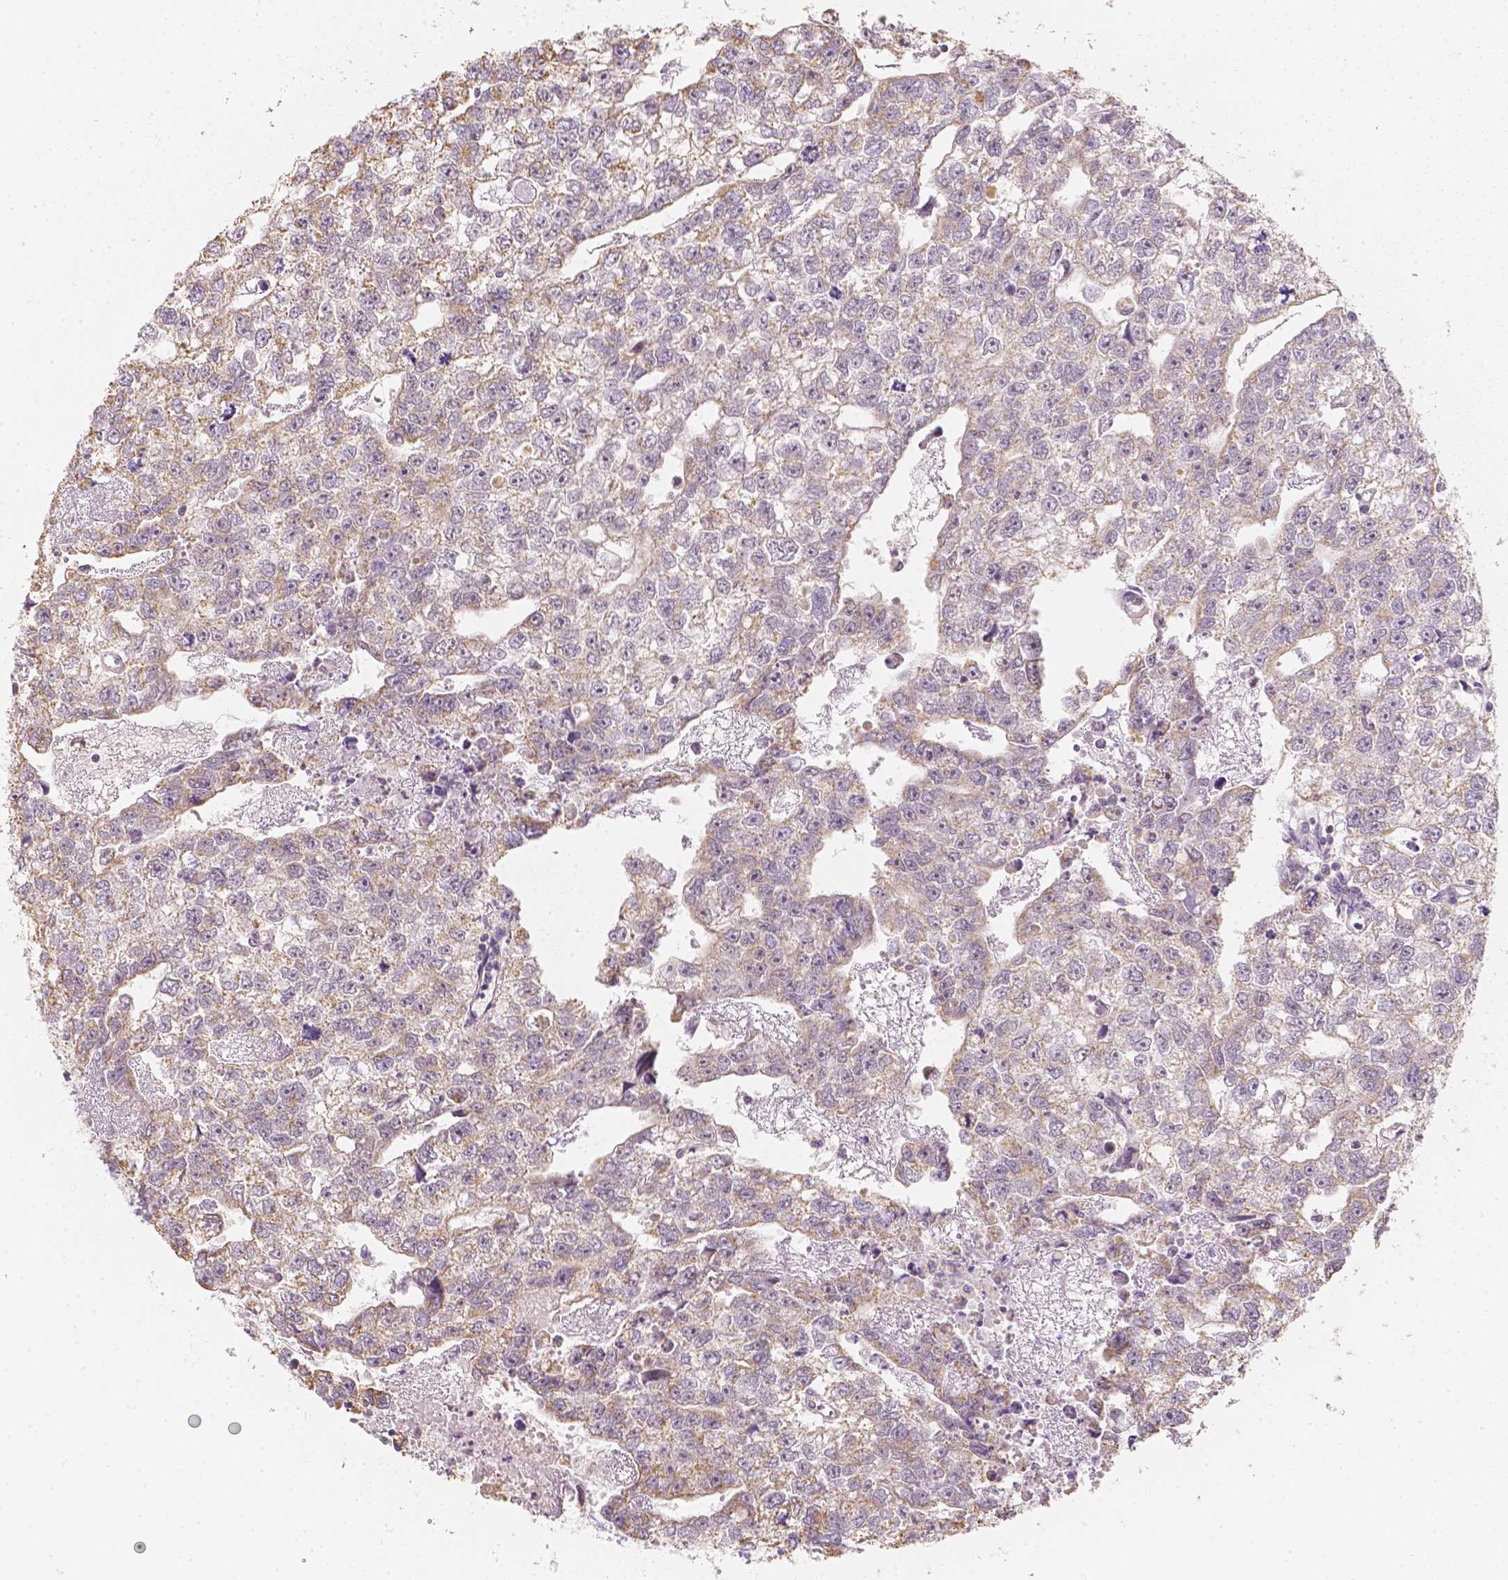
{"staining": {"intensity": "negative", "quantity": "none", "location": "none"}, "tissue": "testis cancer", "cell_type": "Tumor cells", "image_type": "cancer", "snomed": [{"axis": "morphology", "description": "Carcinoma, Embryonal, NOS"}, {"axis": "morphology", "description": "Teratoma, malignant, NOS"}, {"axis": "topography", "description": "Testis"}], "caption": "An immunohistochemistry (IHC) histopathology image of testis cancer is shown. There is no staining in tumor cells of testis cancer.", "gene": "NVL", "patient": {"sex": "male", "age": 44}}